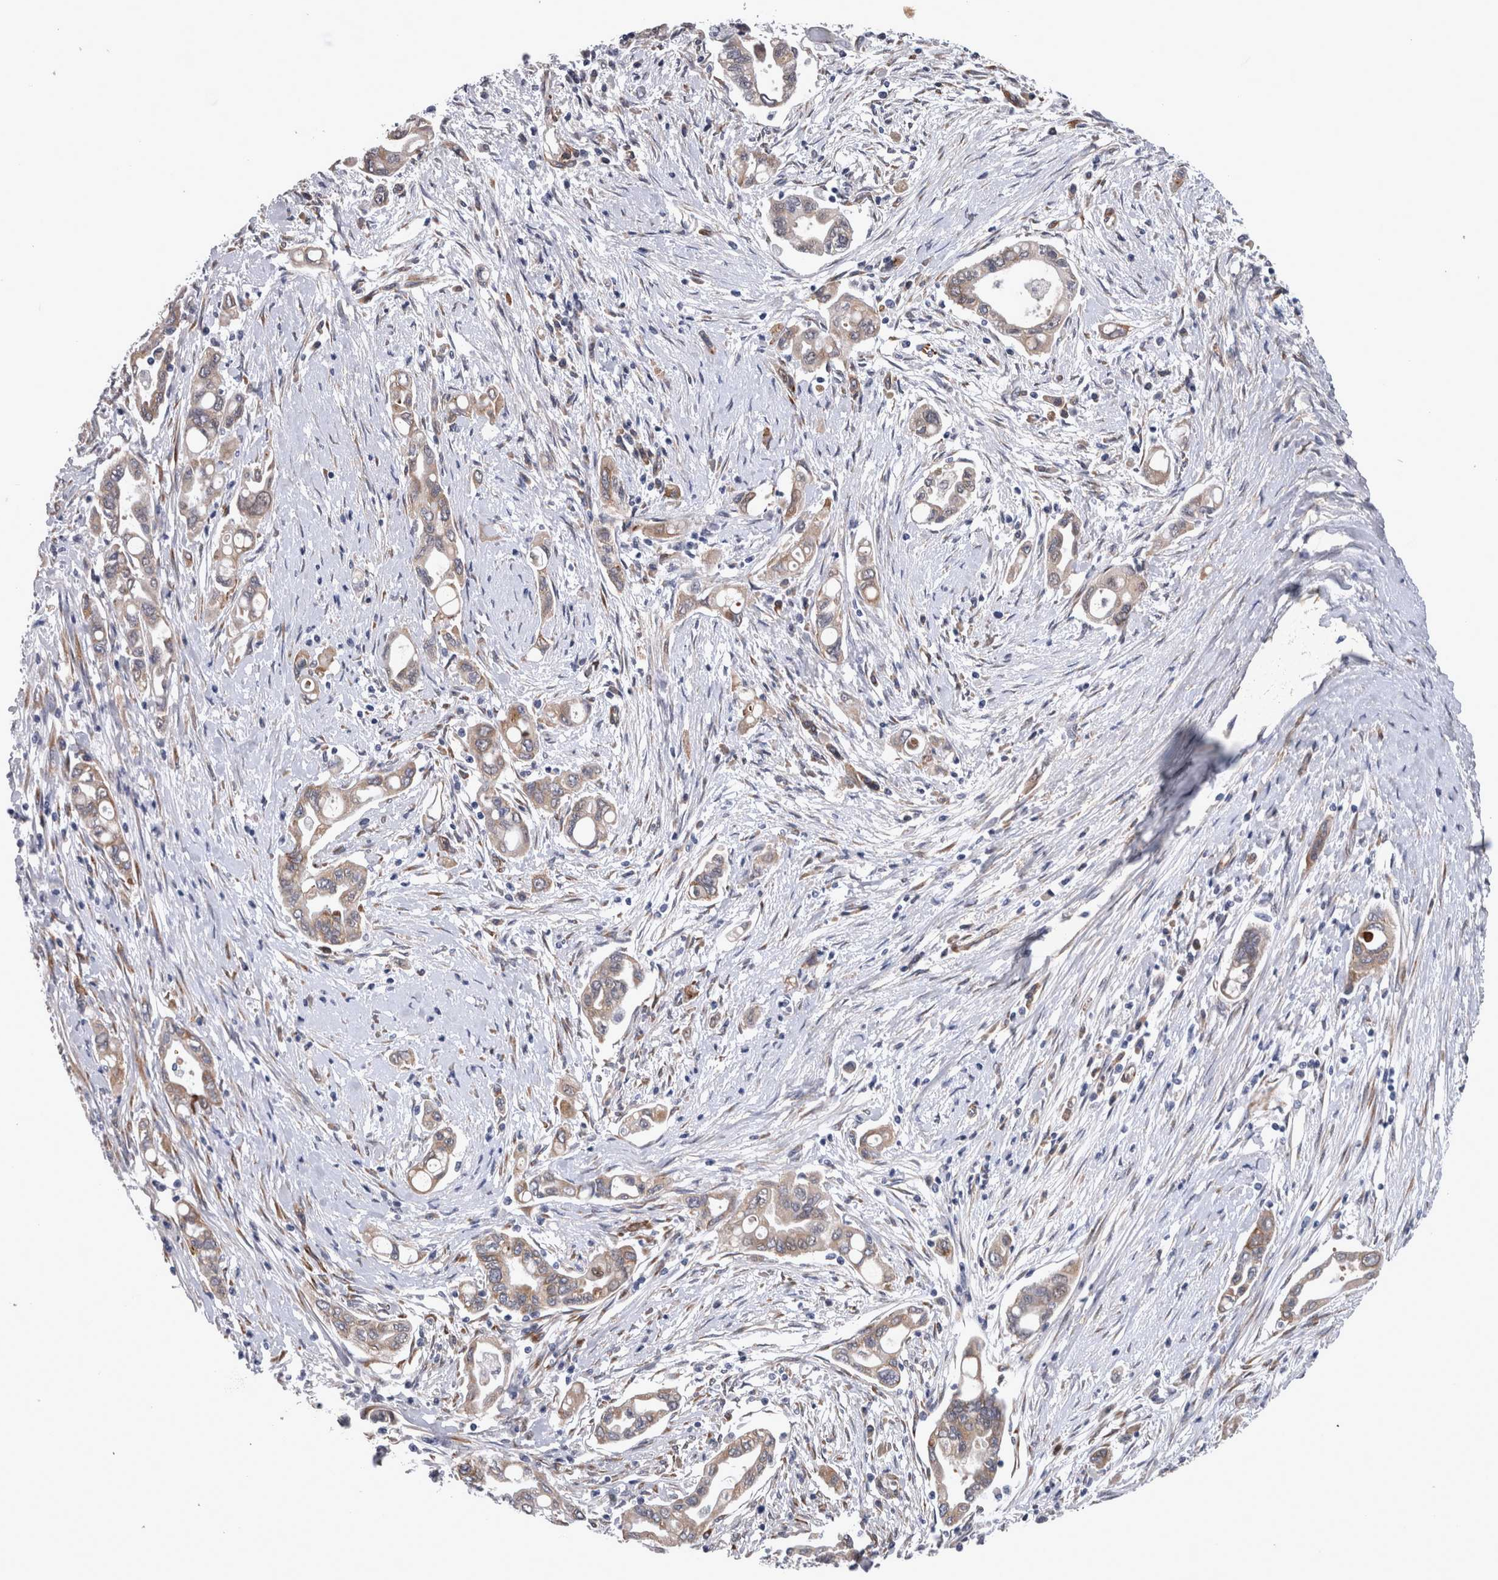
{"staining": {"intensity": "weak", "quantity": "25%-75%", "location": "cytoplasmic/membranous"}, "tissue": "pancreatic cancer", "cell_type": "Tumor cells", "image_type": "cancer", "snomed": [{"axis": "morphology", "description": "Adenocarcinoma, NOS"}, {"axis": "topography", "description": "Pancreas"}], "caption": "A histopathology image showing weak cytoplasmic/membranous expression in approximately 25%-75% of tumor cells in pancreatic cancer (adenocarcinoma), as visualized by brown immunohistochemical staining.", "gene": "DDX6", "patient": {"sex": "female", "age": 57}}